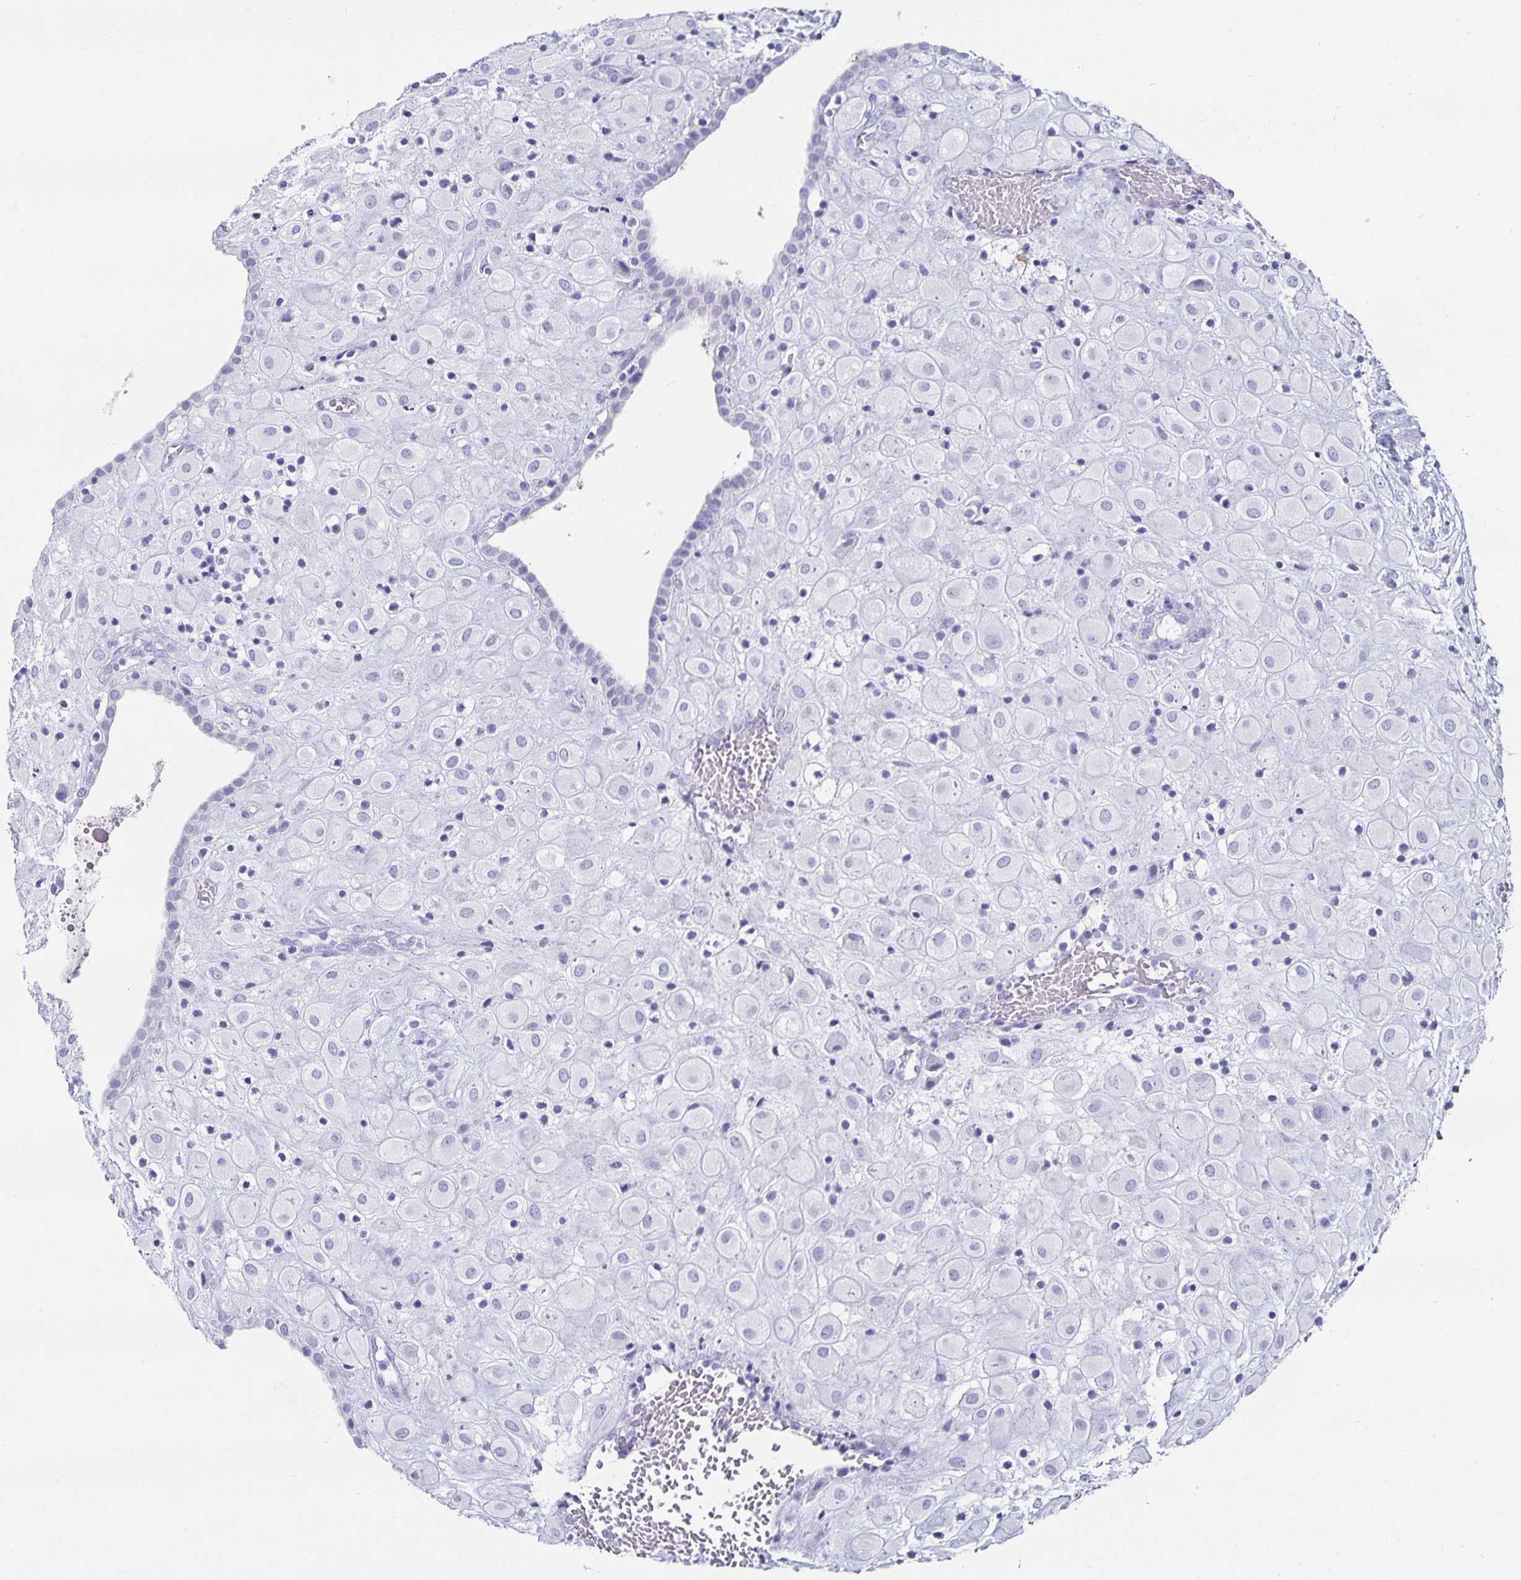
{"staining": {"intensity": "negative", "quantity": "none", "location": "none"}, "tissue": "placenta", "cell_type": "Decidual cells", "image_type": "normal", "snomed": [{"axis": "morphology", "description": "Normal tissue, NOS"}, {"axis": "topography", "description": "Placenta"}], "caption": "Immunohistochemistry (IHC) micrograph of benign human placenta stained for a protein (brown), which exhibits no staining in decidual cells.", "gene": "CHGA", "patient": {"sex": "female", "age": 24}}